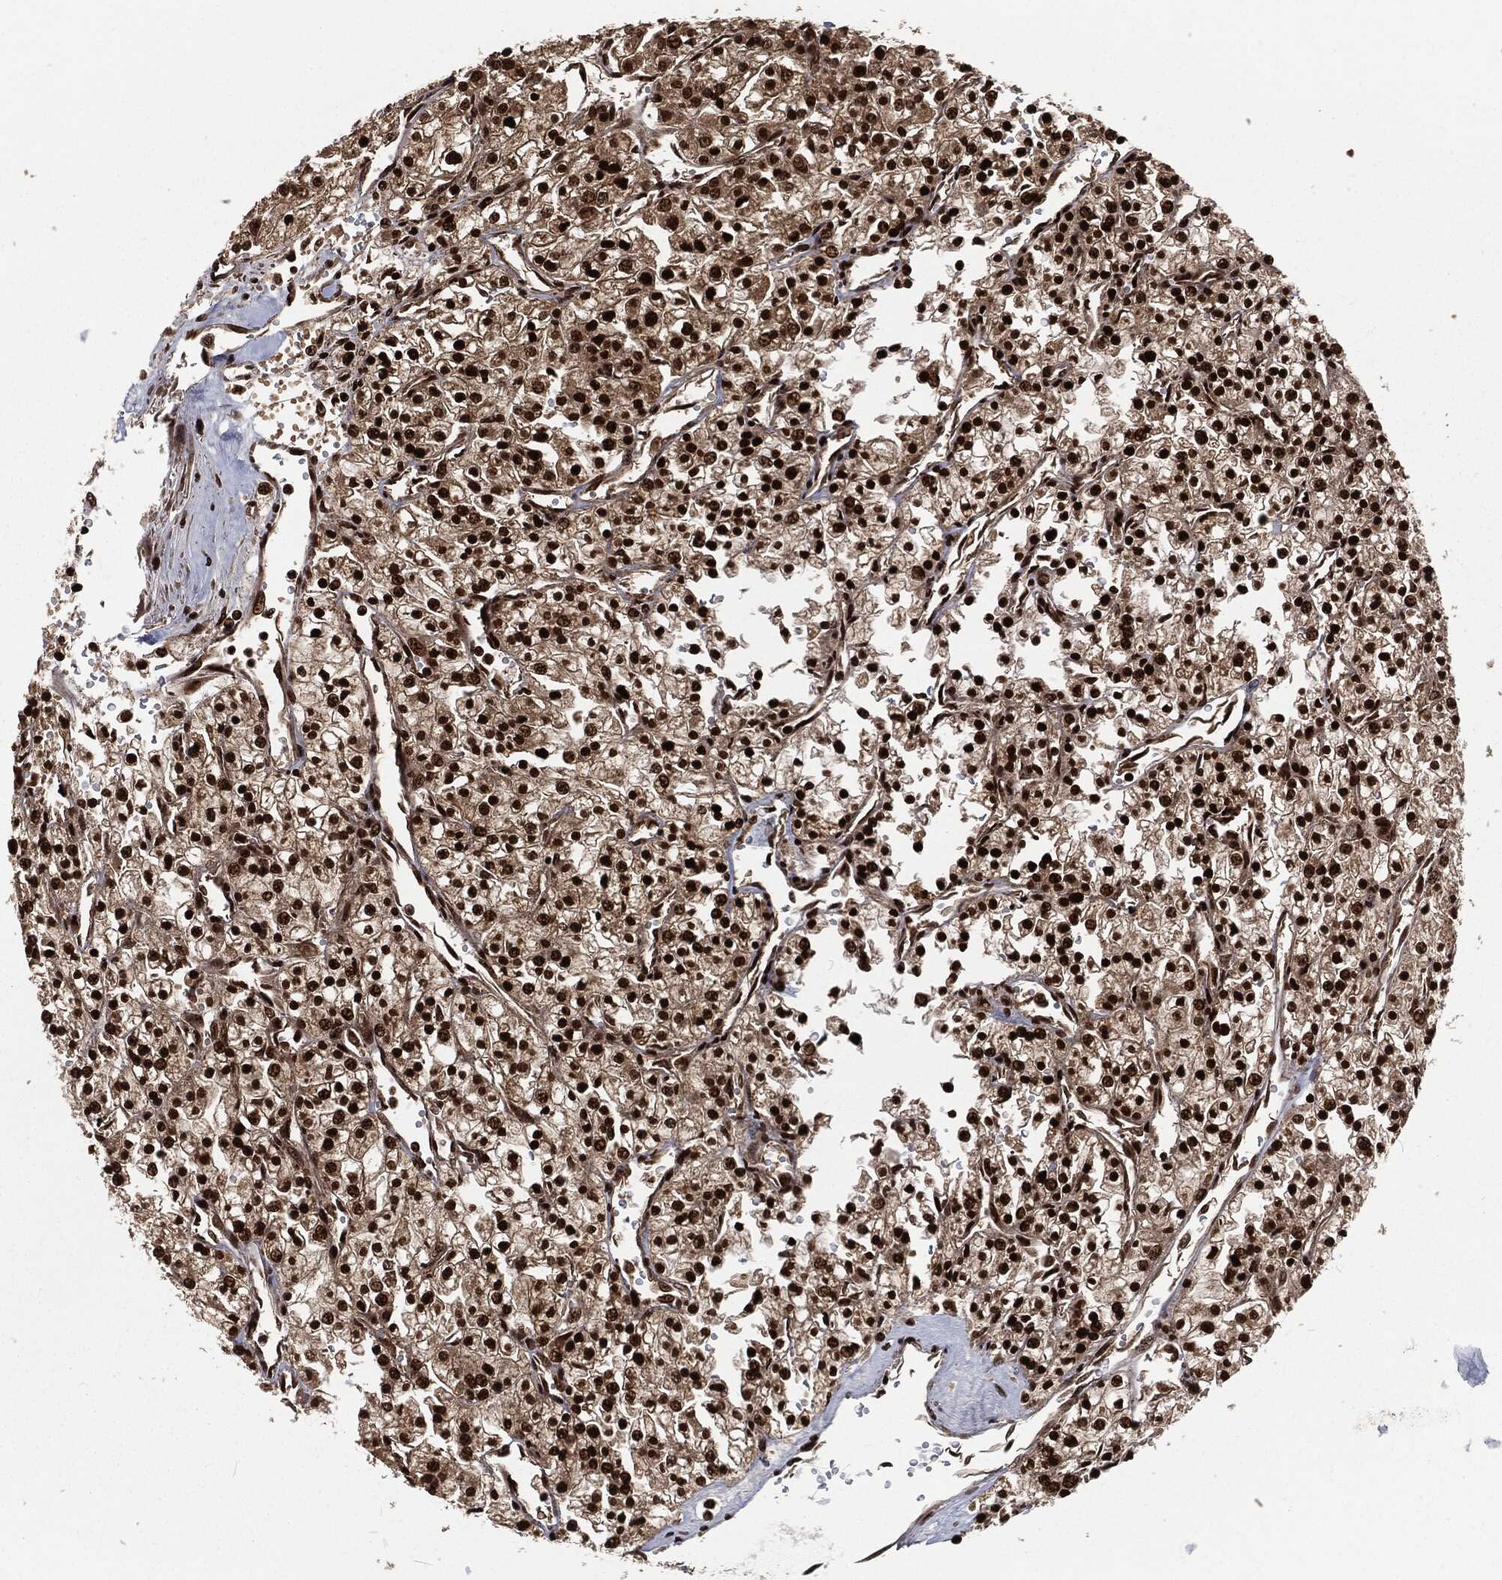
{"staining": {"intensity": "strong", "quantity": ">75%", "location": "nuclear"}, "tissue": "renal cancer", "cell_type": "Tumor cells", "image_type": "cancer", "snomed": [{"axis": "morphology", "description": "Adenocarcinoma, NOS"}, {"axis": "topography", "description": "Kidney"}], "caption": "Renal cancer was stained to show a protein in brown. There is high levels of strong nuclear staining in approximately >75% of tumor cells. The staining is performed using DAB (3,3'-diaminobenzidine) brown chromogen to label protein expression. The nuclei are counter-stained blue using hematoxylin.", "gene": "NGRN", "patient": {"sex": "male", "age": 80}}